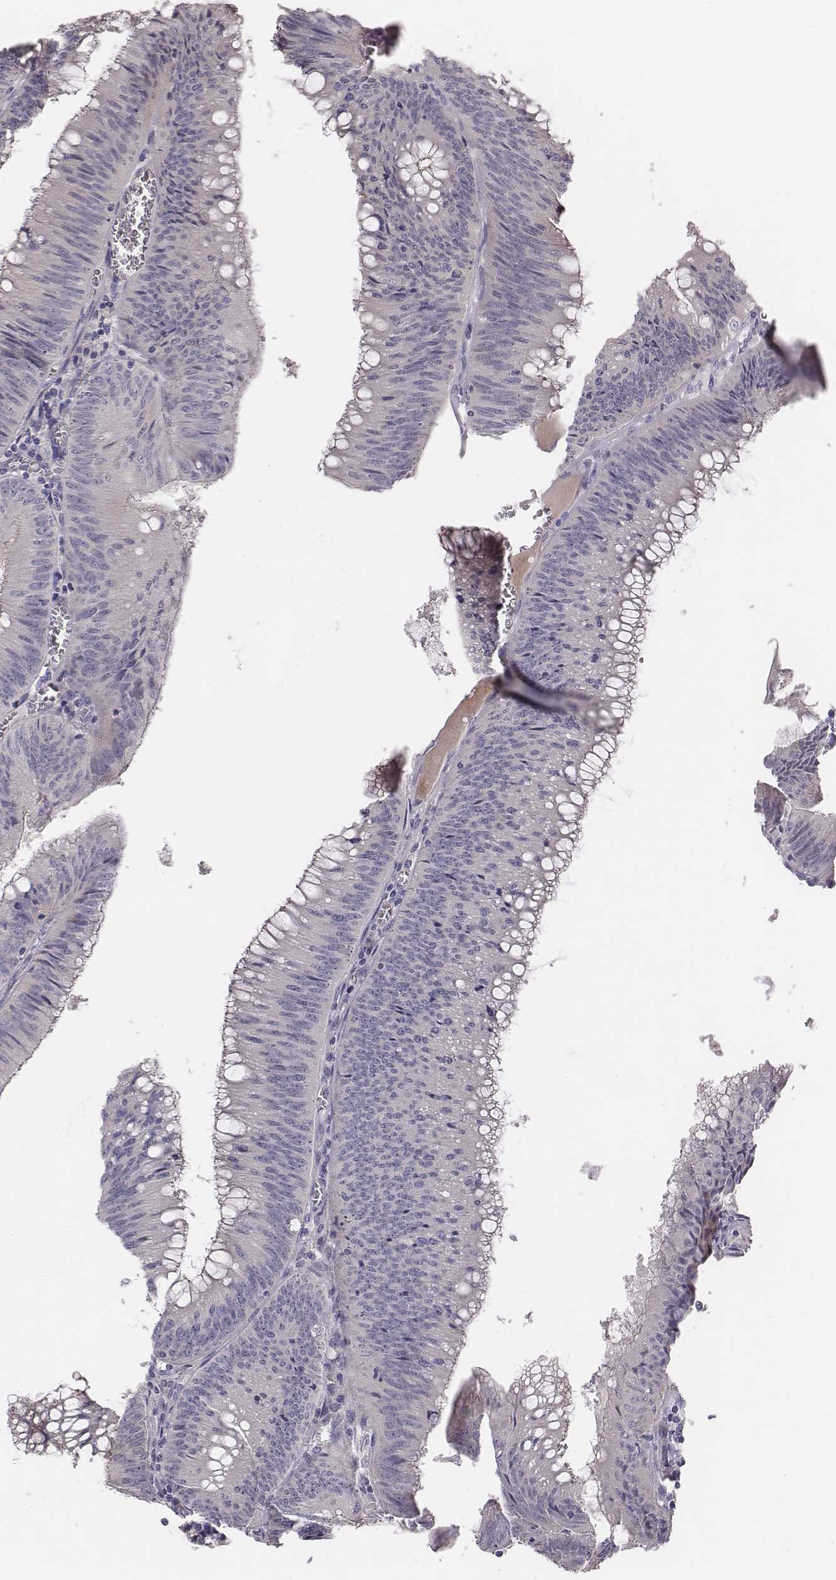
{"staining": {"intensity": "negative", "quantity": "none", "location": "none"}, "tissue": "colorectal cancer", "cell_type": "Tumor cells", "image_type": "cancer", "snomed": [{"axis": "morphology", "description": "Adenocarcinoma, NOS"}, {"axis": "topography", "description": "Rectum"}], "caption": "Histopathology image shows no significant protein expression in tumor cells of colorectal cancer. (Brightfield microscopy of DAB IHC at high magnification).", "gene": "PRKCZ", "patient": {"sex": "female", "age": 72}}